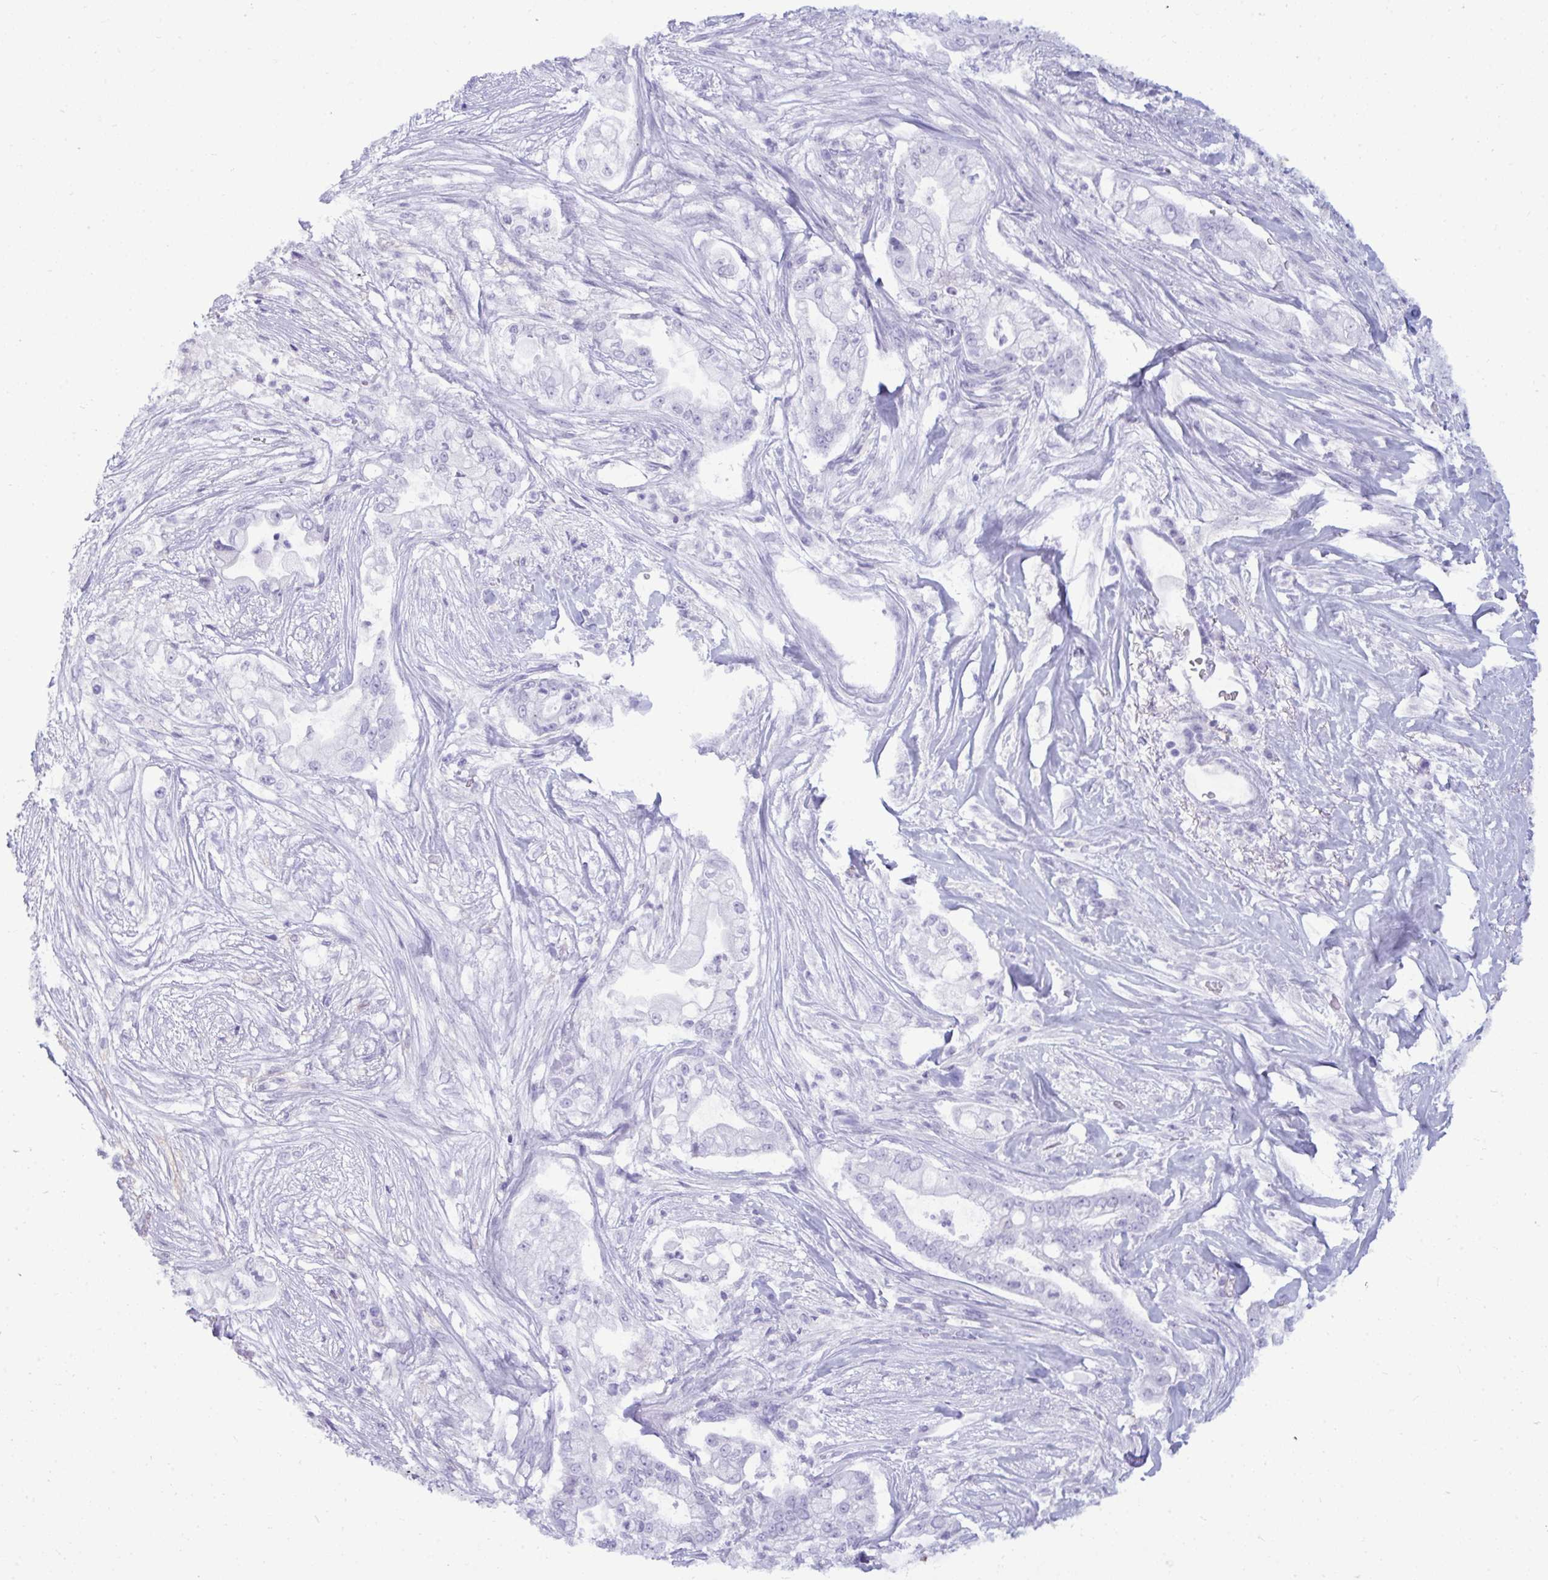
{"staining": {"intensity": "negative", "quantity": "none", "location": "none"}, "tissue": "pancreatic cancer", "cell_type": "Tumor cells", "image_type": "cancer", "snomed": [{"axis": "morphology", "description": "Adenocarcinoma, NOS"}, {"axis": "topography", "description": "Pancreas"}], "caption": "Image shows no protein expression in tumor cells of pancreatic adenocarcinoma tissue.", "gene": "ANKRD60", "patient": {"sex": "female", "age": 69}}